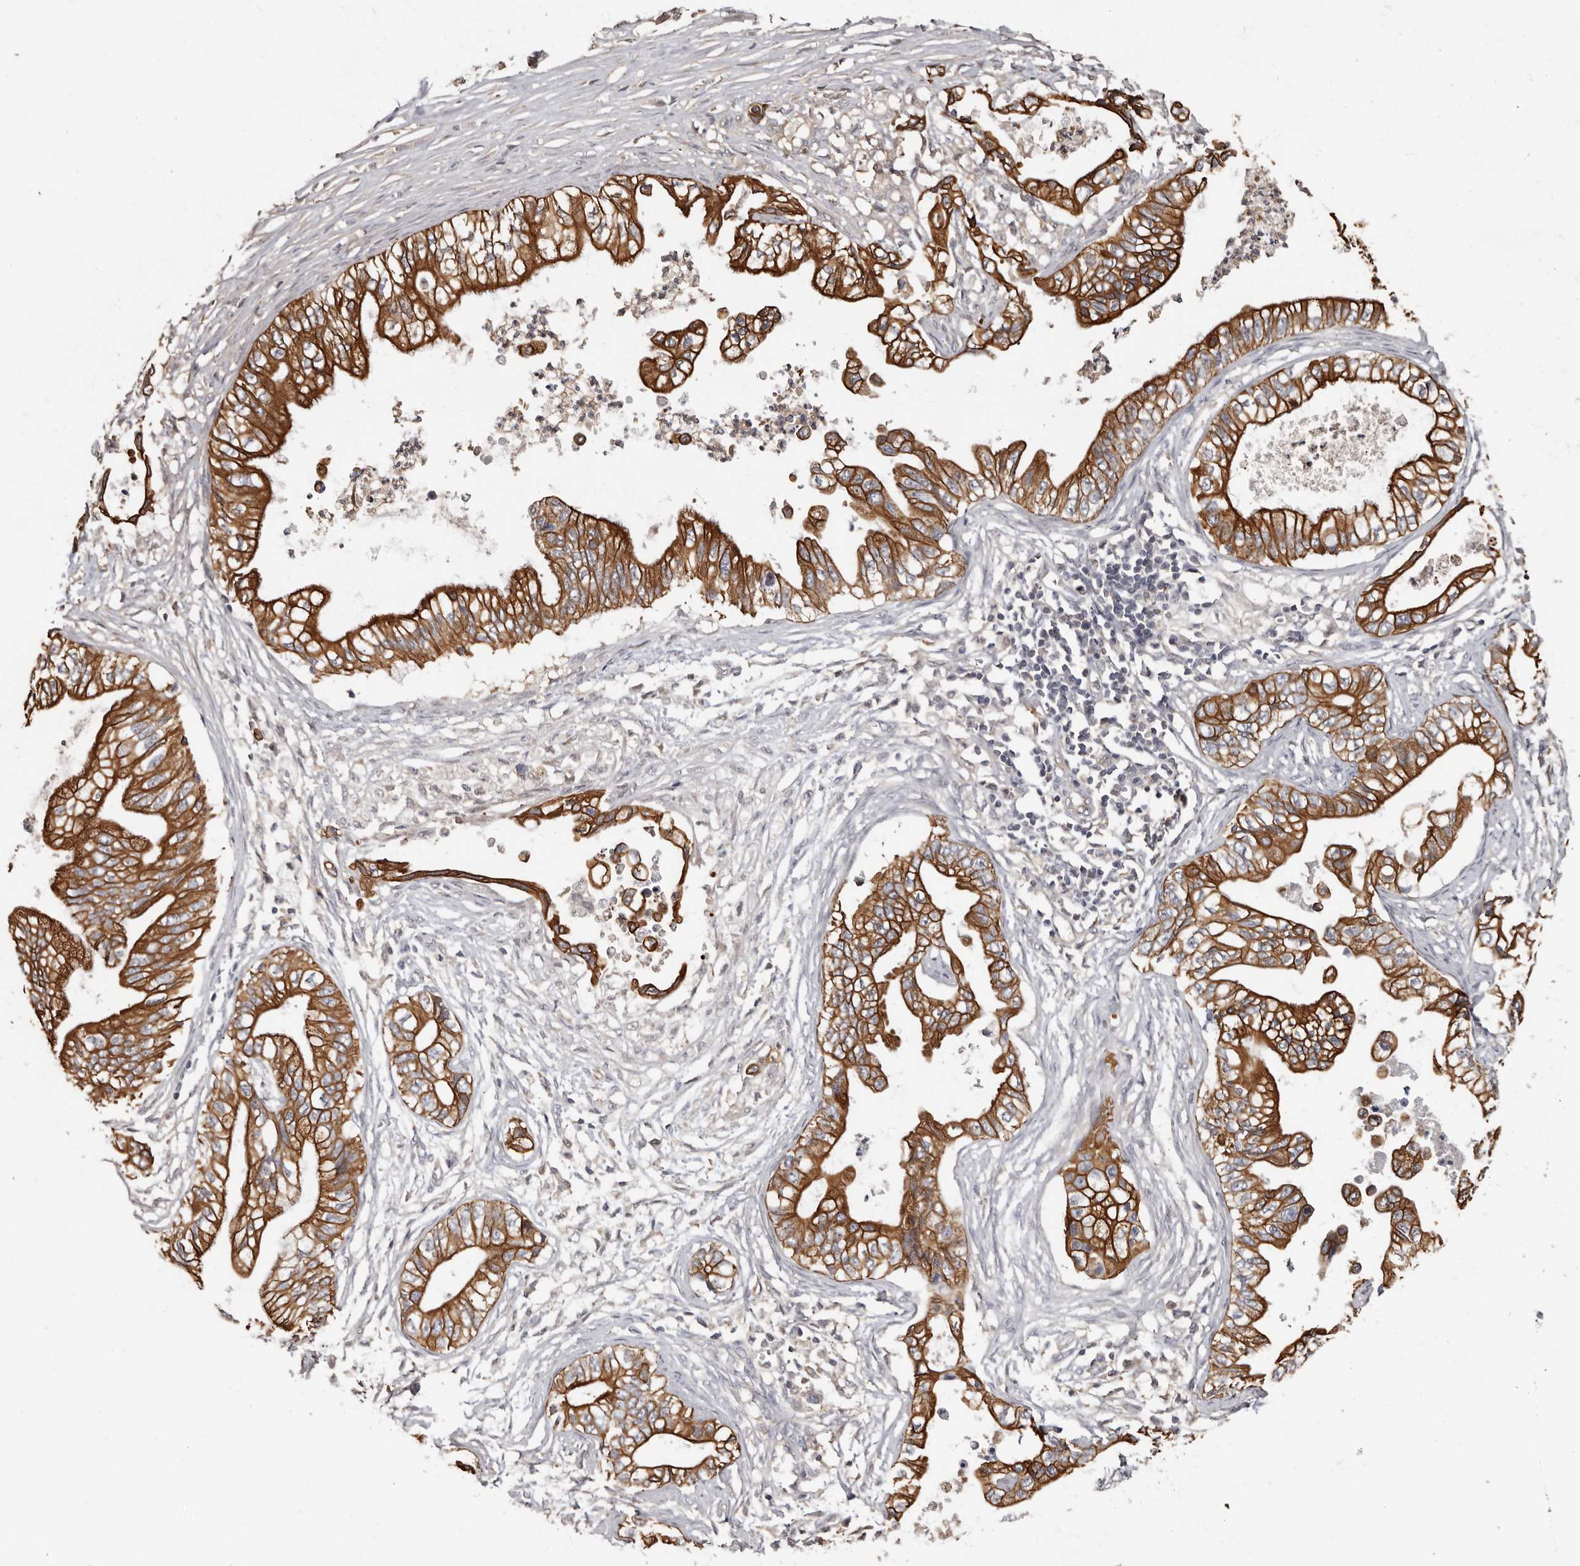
{"staining": {"intensity": "strong", "quantity": ">75%", "location": "cytoplasmic/membranous"}, "tissue": "pancreatic cancer", "cell_type": "Tumor cells", "image_type": "cancer", "snomed": [{"axis": "morphology", "description": "Adenocarcinoma, NOS"}, {"axis": "topography", "description": "Pancreas"}], "caption": "IHC image of human pancreatic adenocarcinoma stained for a protein (brown), which reveals high levels of strong cytoplasmic/membranous staining in about >75% of tumor cells.", "gene": "MRPL18", "patient": {"sex": "male", "age": 56}}